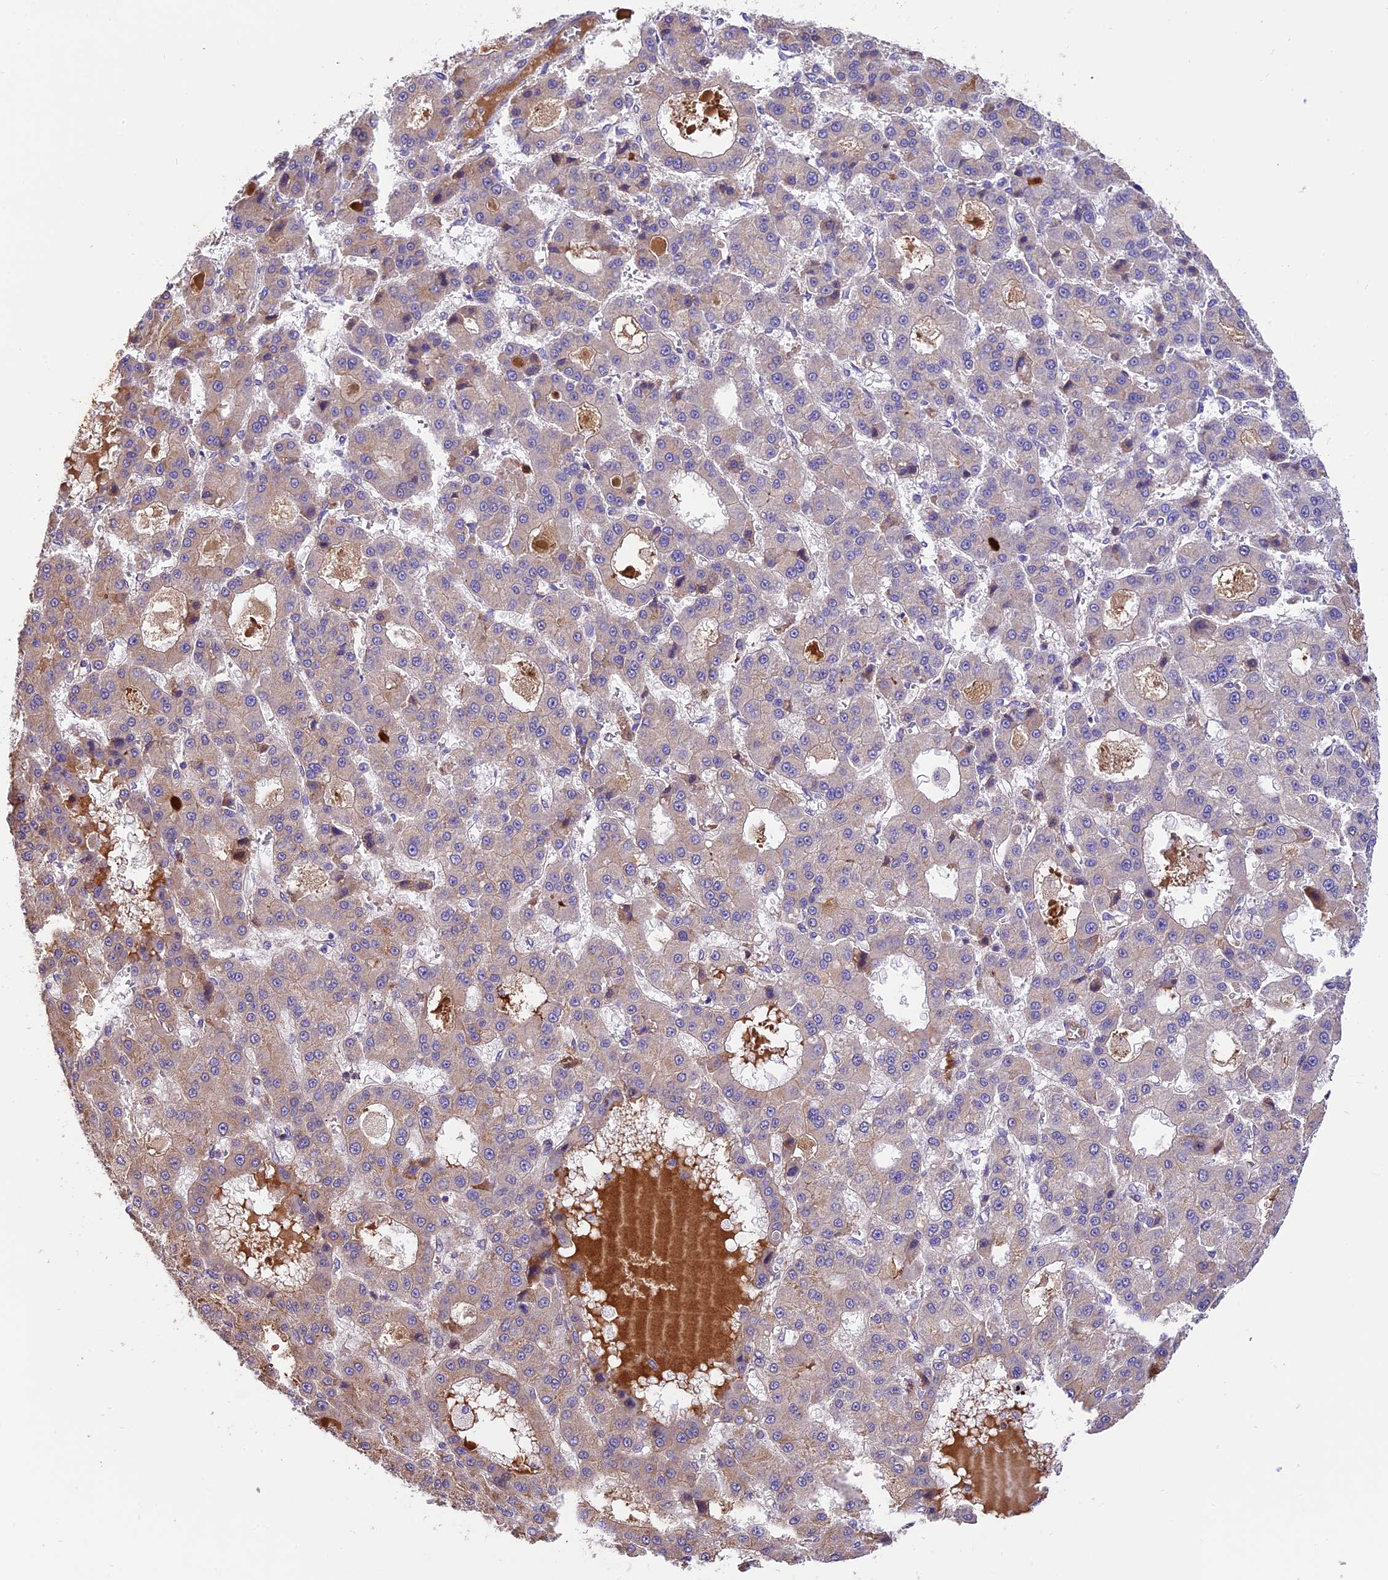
{"staining": {"intensity": "negative", "quantity": "none", "location": "none"}, "tissue": "liver cancer", "cell_type": "Tumor cells", "image_type": "cancer", "snomed": [{"axis": "morphology", "description": "Carcinoma, Hepatocellular, NOS"}, {"axis": "topography", "description": "Liver"}], "caption": "Histopathology image shows no protein positivity in tumor cells of liver cancer (hepatocellular carcinoma) tissue. Brightfield microscopy of immunohistochemistry (IHC) stained with DAB (3,3'-diaminobenzidine) (brown) and hematoxylin (blue), captured at high magnification.", "gene": "MAP3K7CL", "patient": {"sex": "male", "age": 70}}